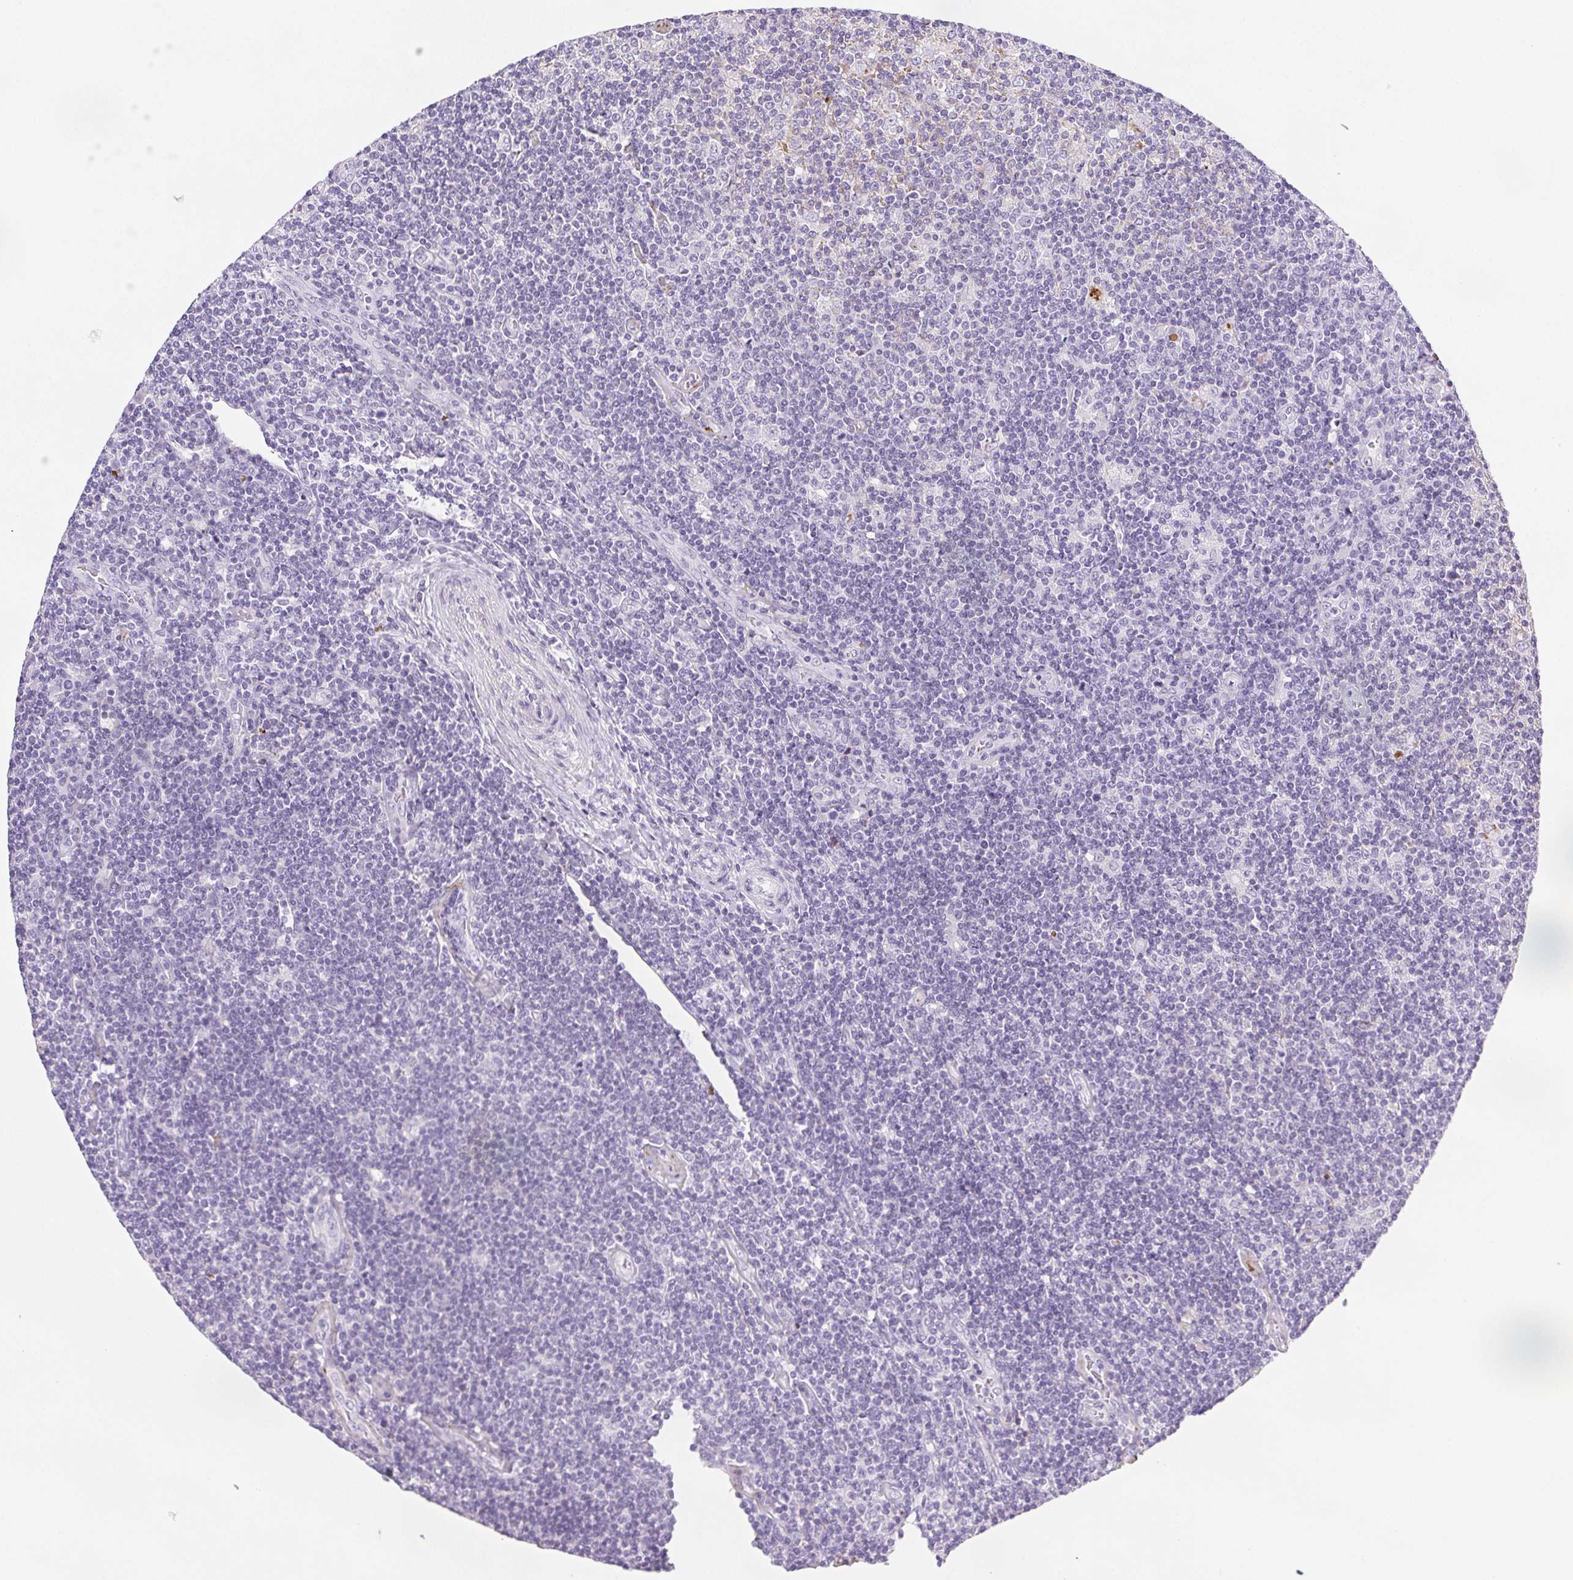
{"staining": {"intensity": "negative", "quantity": "none", "location": "none"}, "tissue": "lymphoma", "cell_type": "Tumor cells", "image_type": "cancer", "snomed": [{"axis": "morphology", "description": "Hodgkin's disease, NOS"}, {"axis": "topography", "description": "Lymph node"}], "caption": "Photomicrograph shows no protein staining in tumor cells of Hodgkin's disease tissue.", "gene": "VTN", "patient": {"sex": "male", "age": 40}}